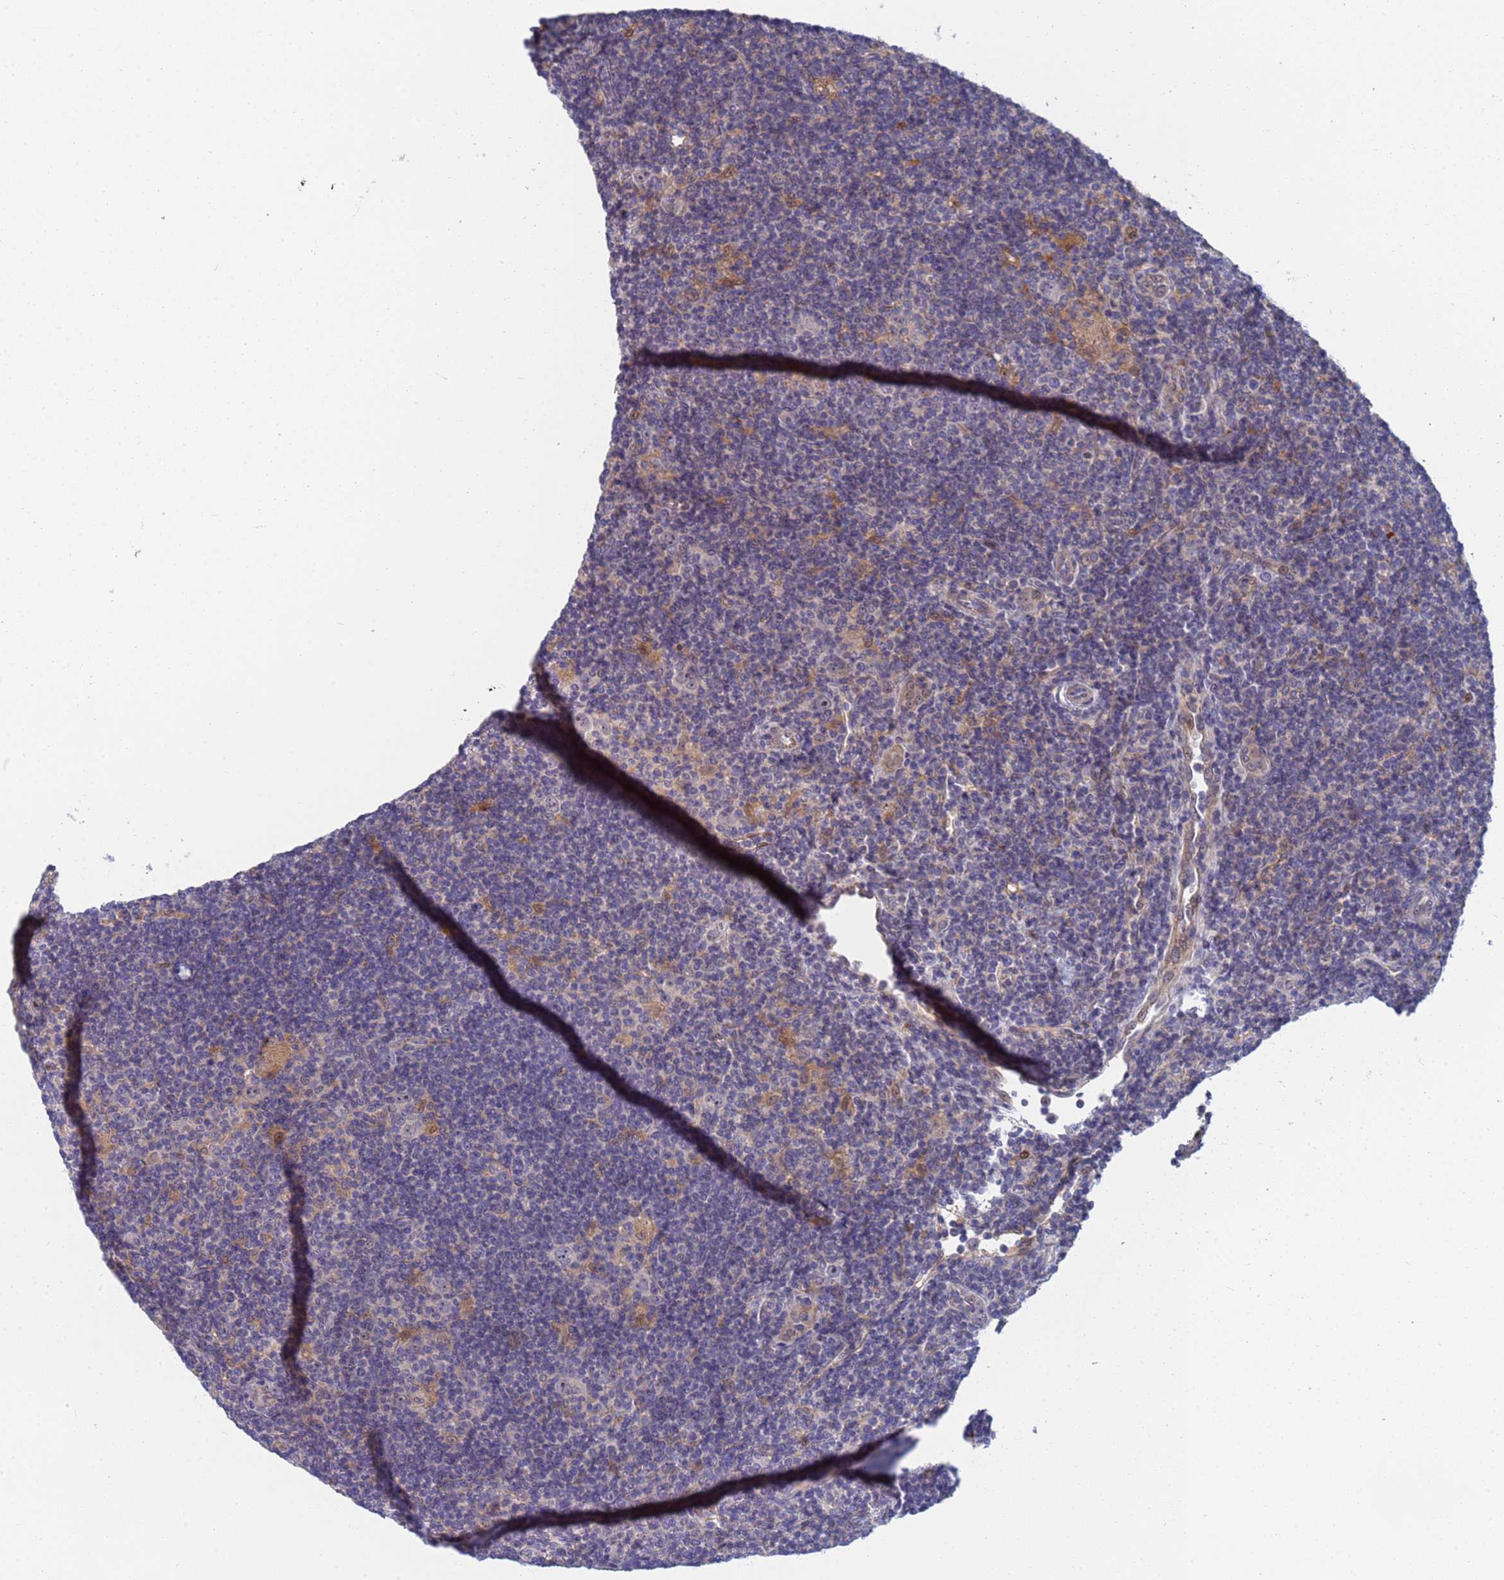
{"staining": {"intensity": "strong", "quantity": "<25%", "location": "nuclear"}, "tissue": "lymphoma", "cell_type": "Tumor cells", "image_type": "cancer", "snomed": [{"axis": "morphology", "description": "Hodgkin's disease, NOS"}, {"axis": "topography", "description": "Lymph node"}], "caption": "Lymphoma stained for a protein (brown) reveals strong nuclear positive positivity in approximately <25% of tumor cells.", "gene": "ENOSF1", "patient": {"sex": "female", "age": 57}}